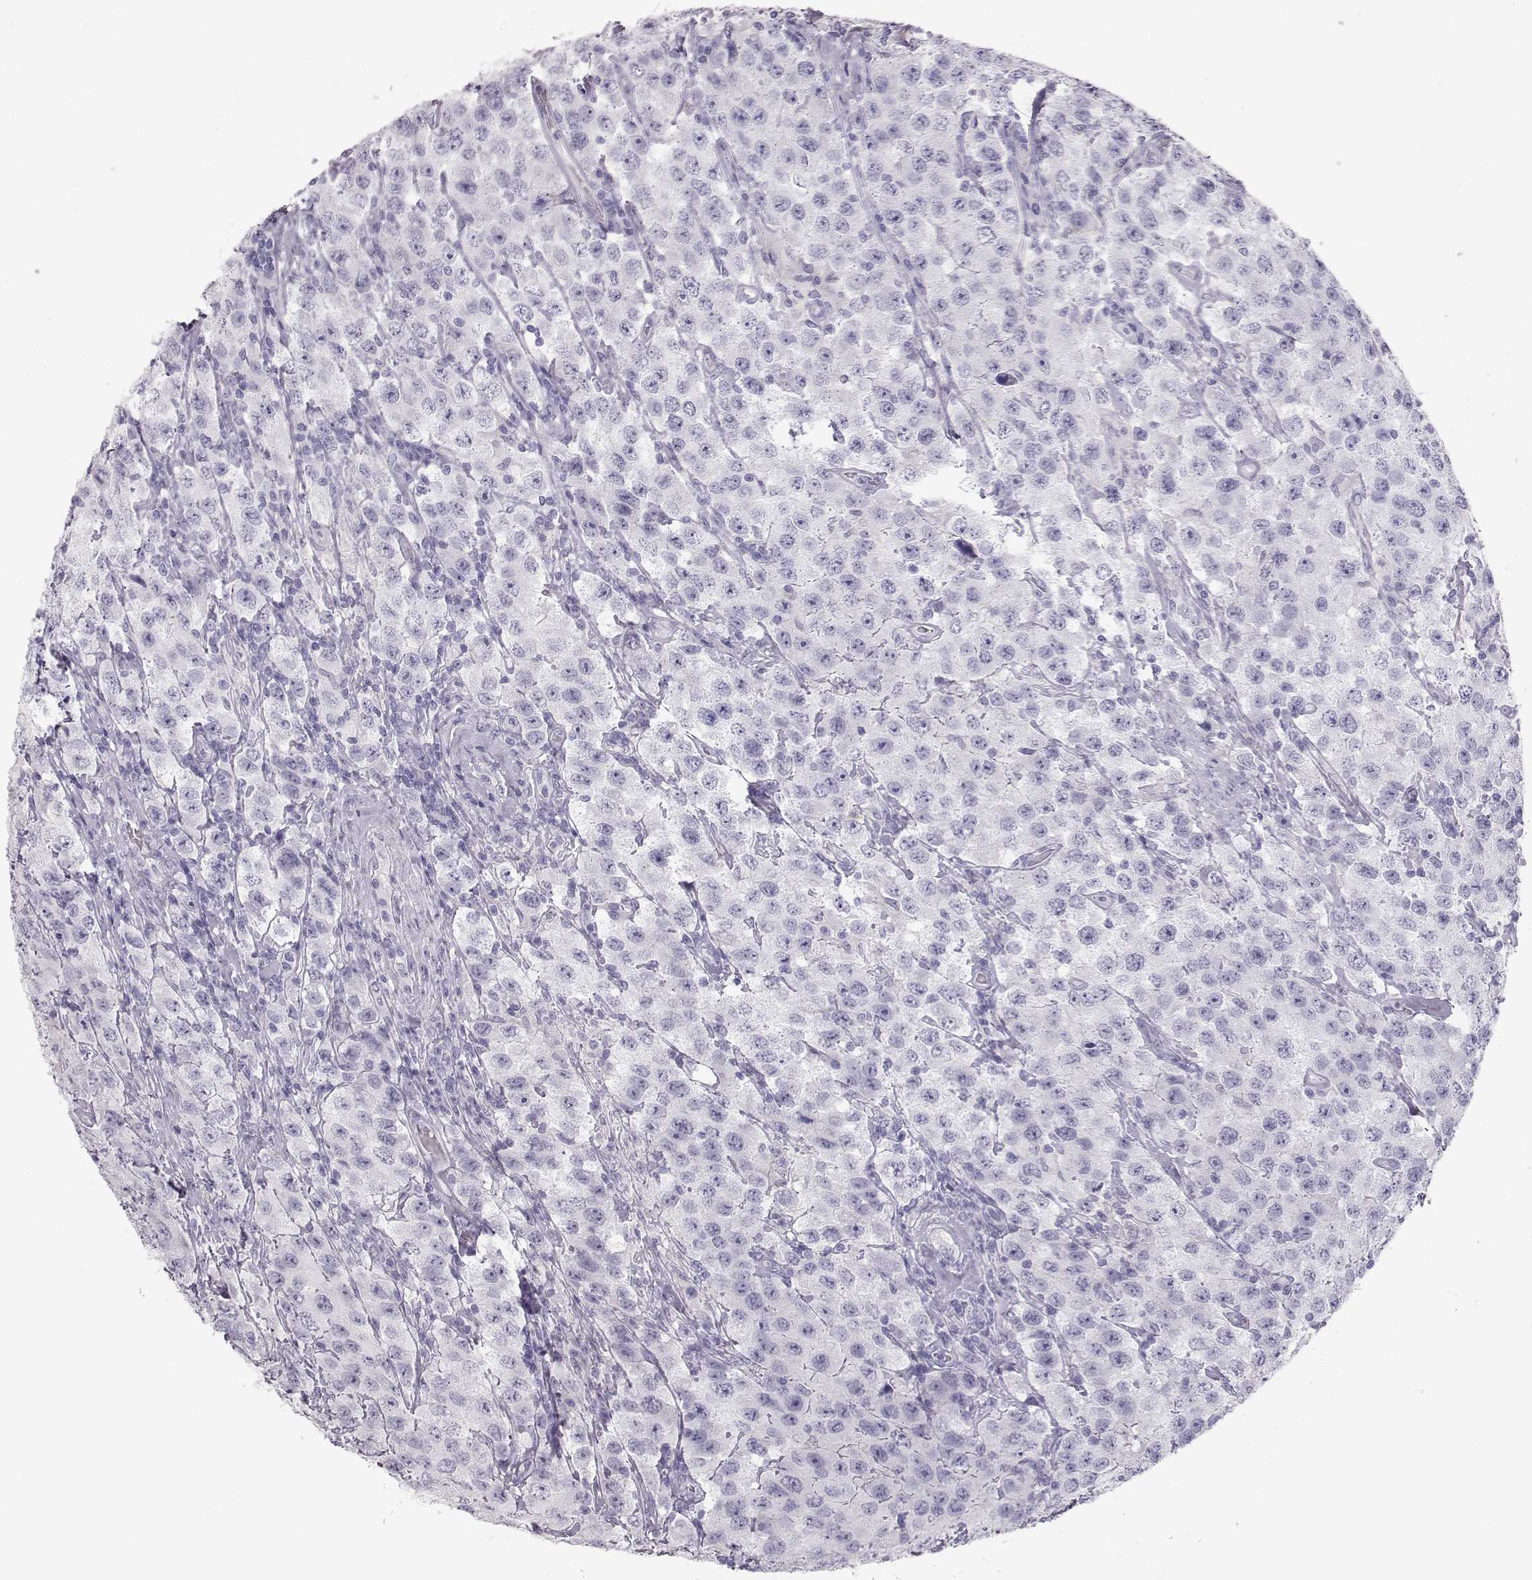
{"staining": {"intensity": "negative", "quantity": "none", "location": "none"}, "tissue": "testis cancer", "cell_type": "Tumor cells", "image_type": "cancer", "snomed": [{"axis": "morphology", "description": "Seminoma, NOS"}, {"axis": "topography", "description": "Testis"}], "caption": "An IHC histopathology image of seminoma (testis) is shown. There is no staining in tumor cells of seminoma (testis).", "gene": "MIP", "patient": {"sex": "male", "age": 52}}